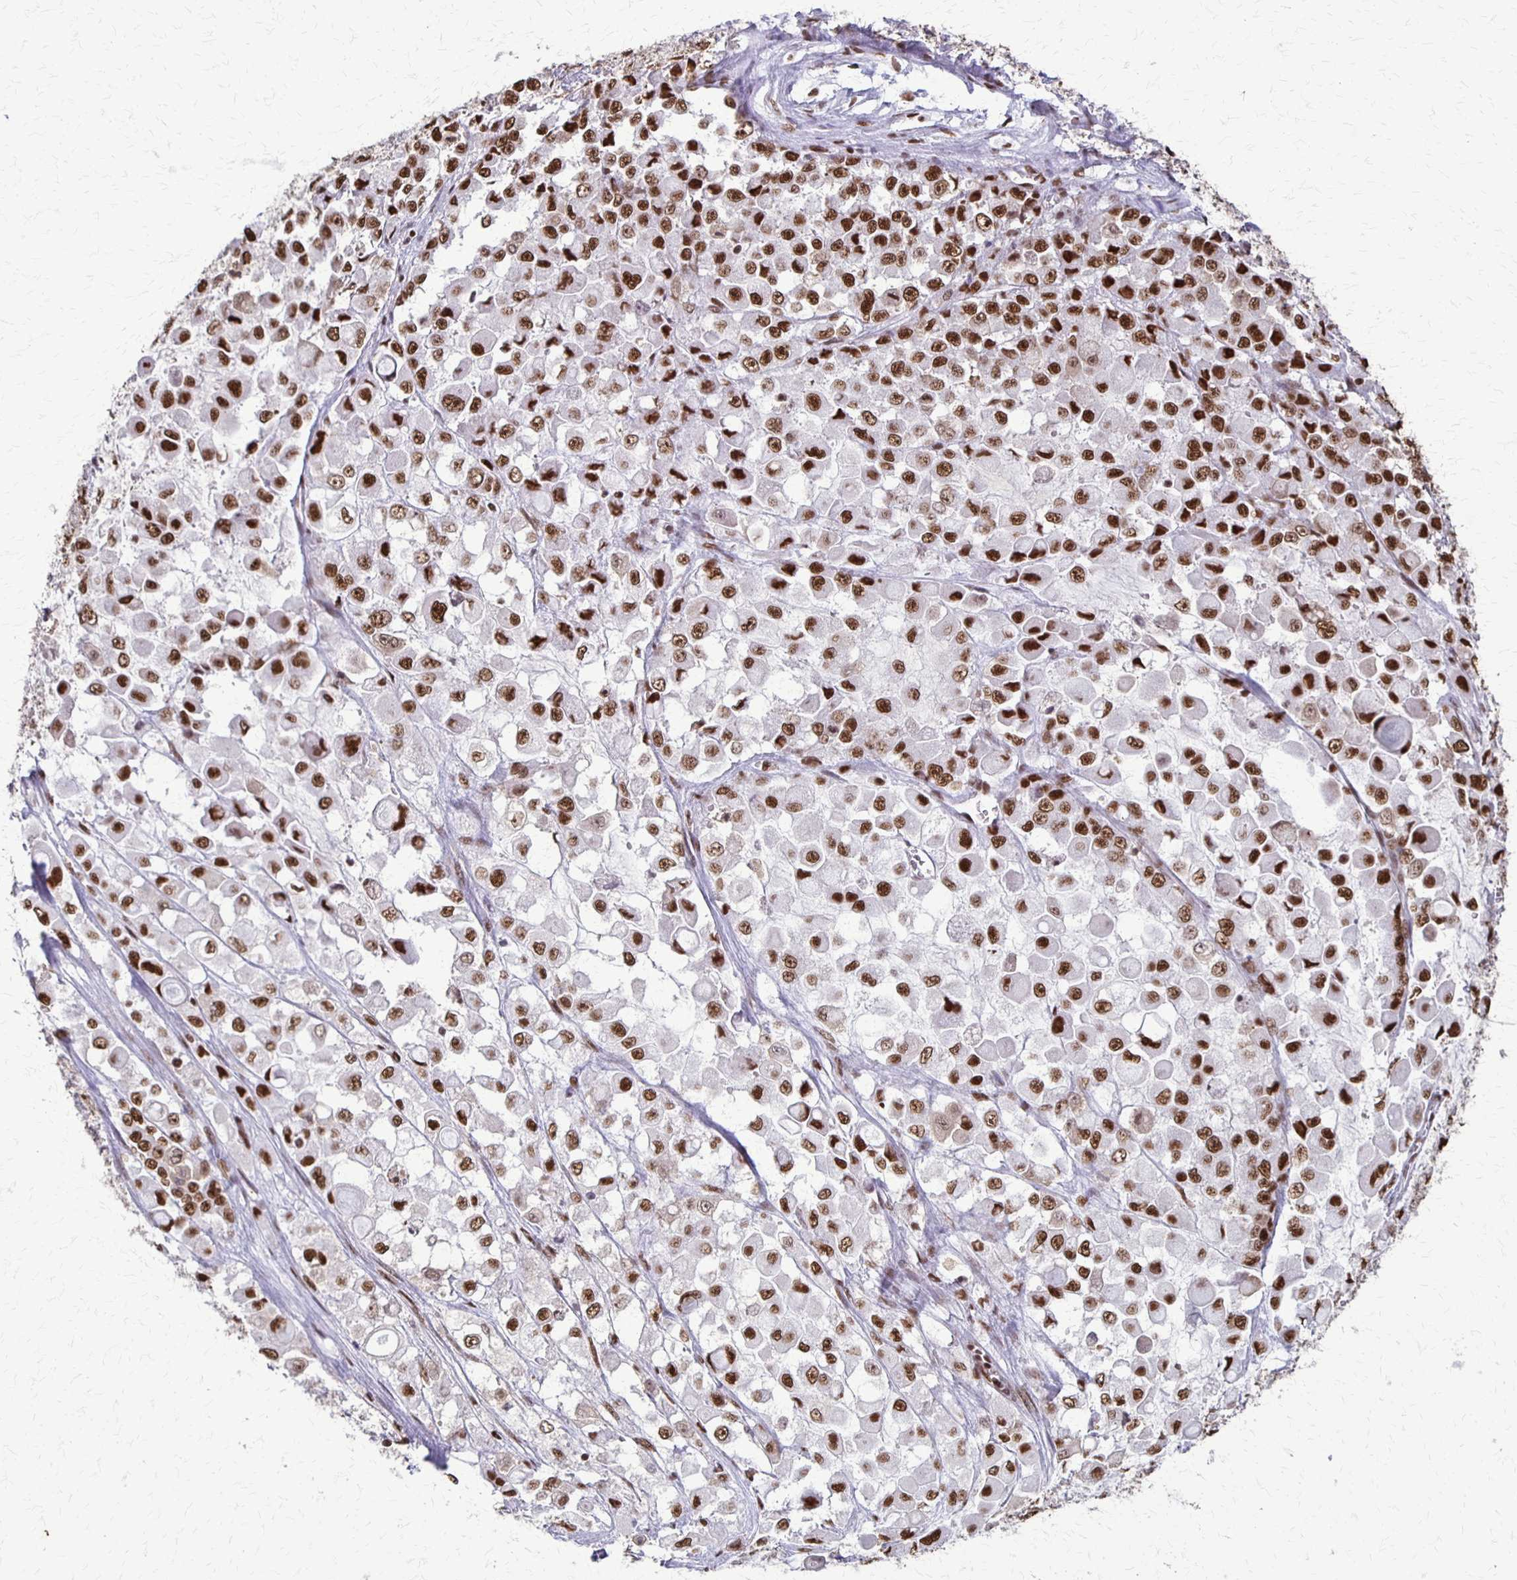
{"staining": {"intensity": "strong", "quantity": ">75%", "location": "nuclear"}, "tissue": "stomach cancer", "cell_type": "Tumor cells", "image_type": "cancer", "snomed": [{"axis": "morphology", "description": "Adenocarcinoma, NOS"}, {"axis": "topography", "description": "Stomach"}], "caption": "IHC staining of stomach cancer, which displays high levels of strong nuclear expression in about >75% of tumor cells indicating strong nuclear protein positivity. The staining was performed using DAB (3,3'-diaminobenzidine) (brown) for protein detection and nuclei were counterstained in hematoxylin (blue).", "gene": "XRCC6", "patient": {"sex": "female", "age": 76}}